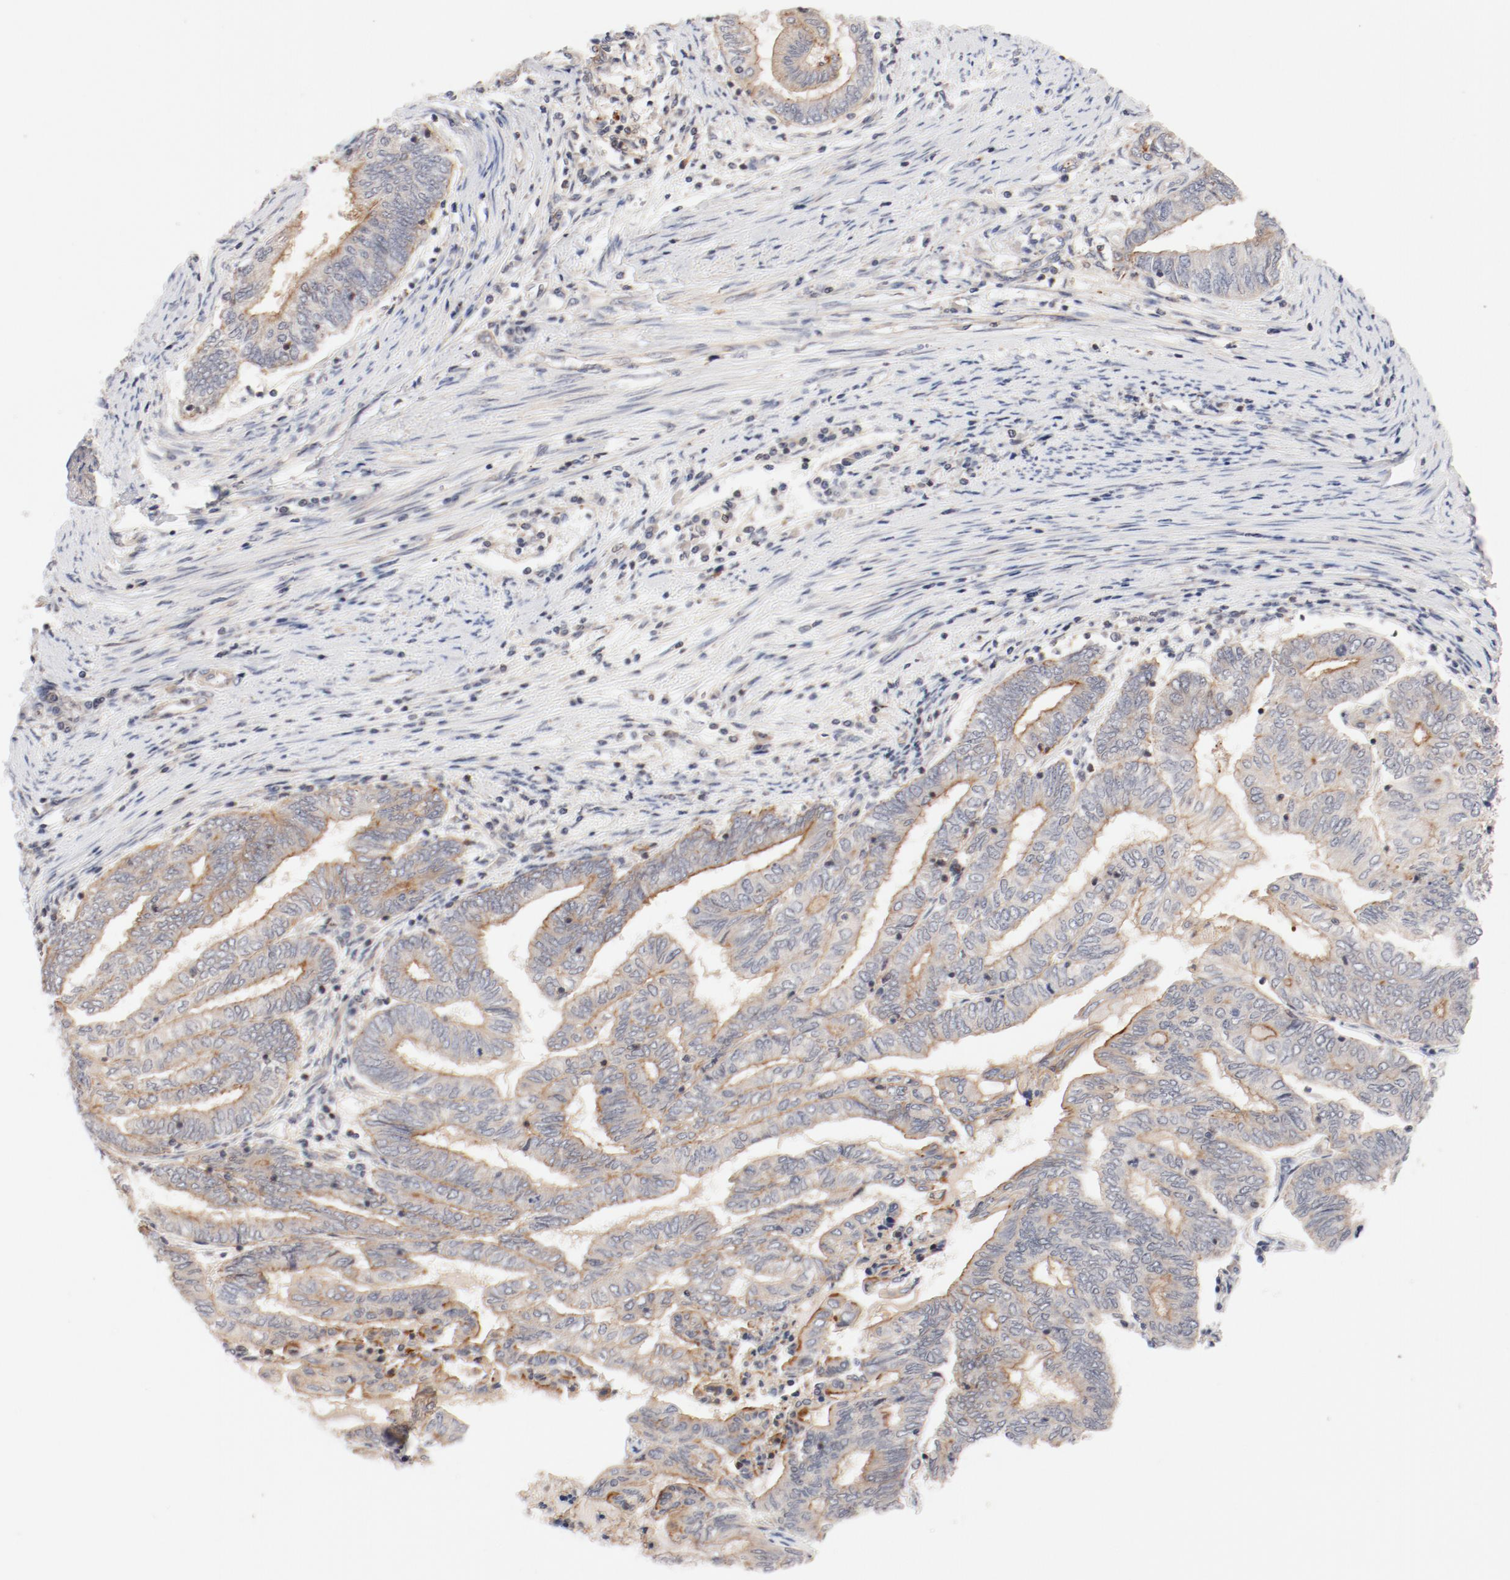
{"staining": {"intensity": "weak", "quantity": "<25%", "location": "cytoplasmic/membranous"}, "tissue": "endometrial cancer", "cell_type": "Tumor cells", "image_type": "cancer", "snomed": [{"axis": "morphology", "description": "Adenocarcinoma, NOS"}, {"axis": "topography", "description": "Uterus"}, {"axis": "topography", "description": "Endometrium"}], "caption": "IHC of endometrial cancer (adenocarcinoma) shows no expression in tumor cells.", "gene": "ZNF267", "patient": {"sex": "female", "age": 70}}